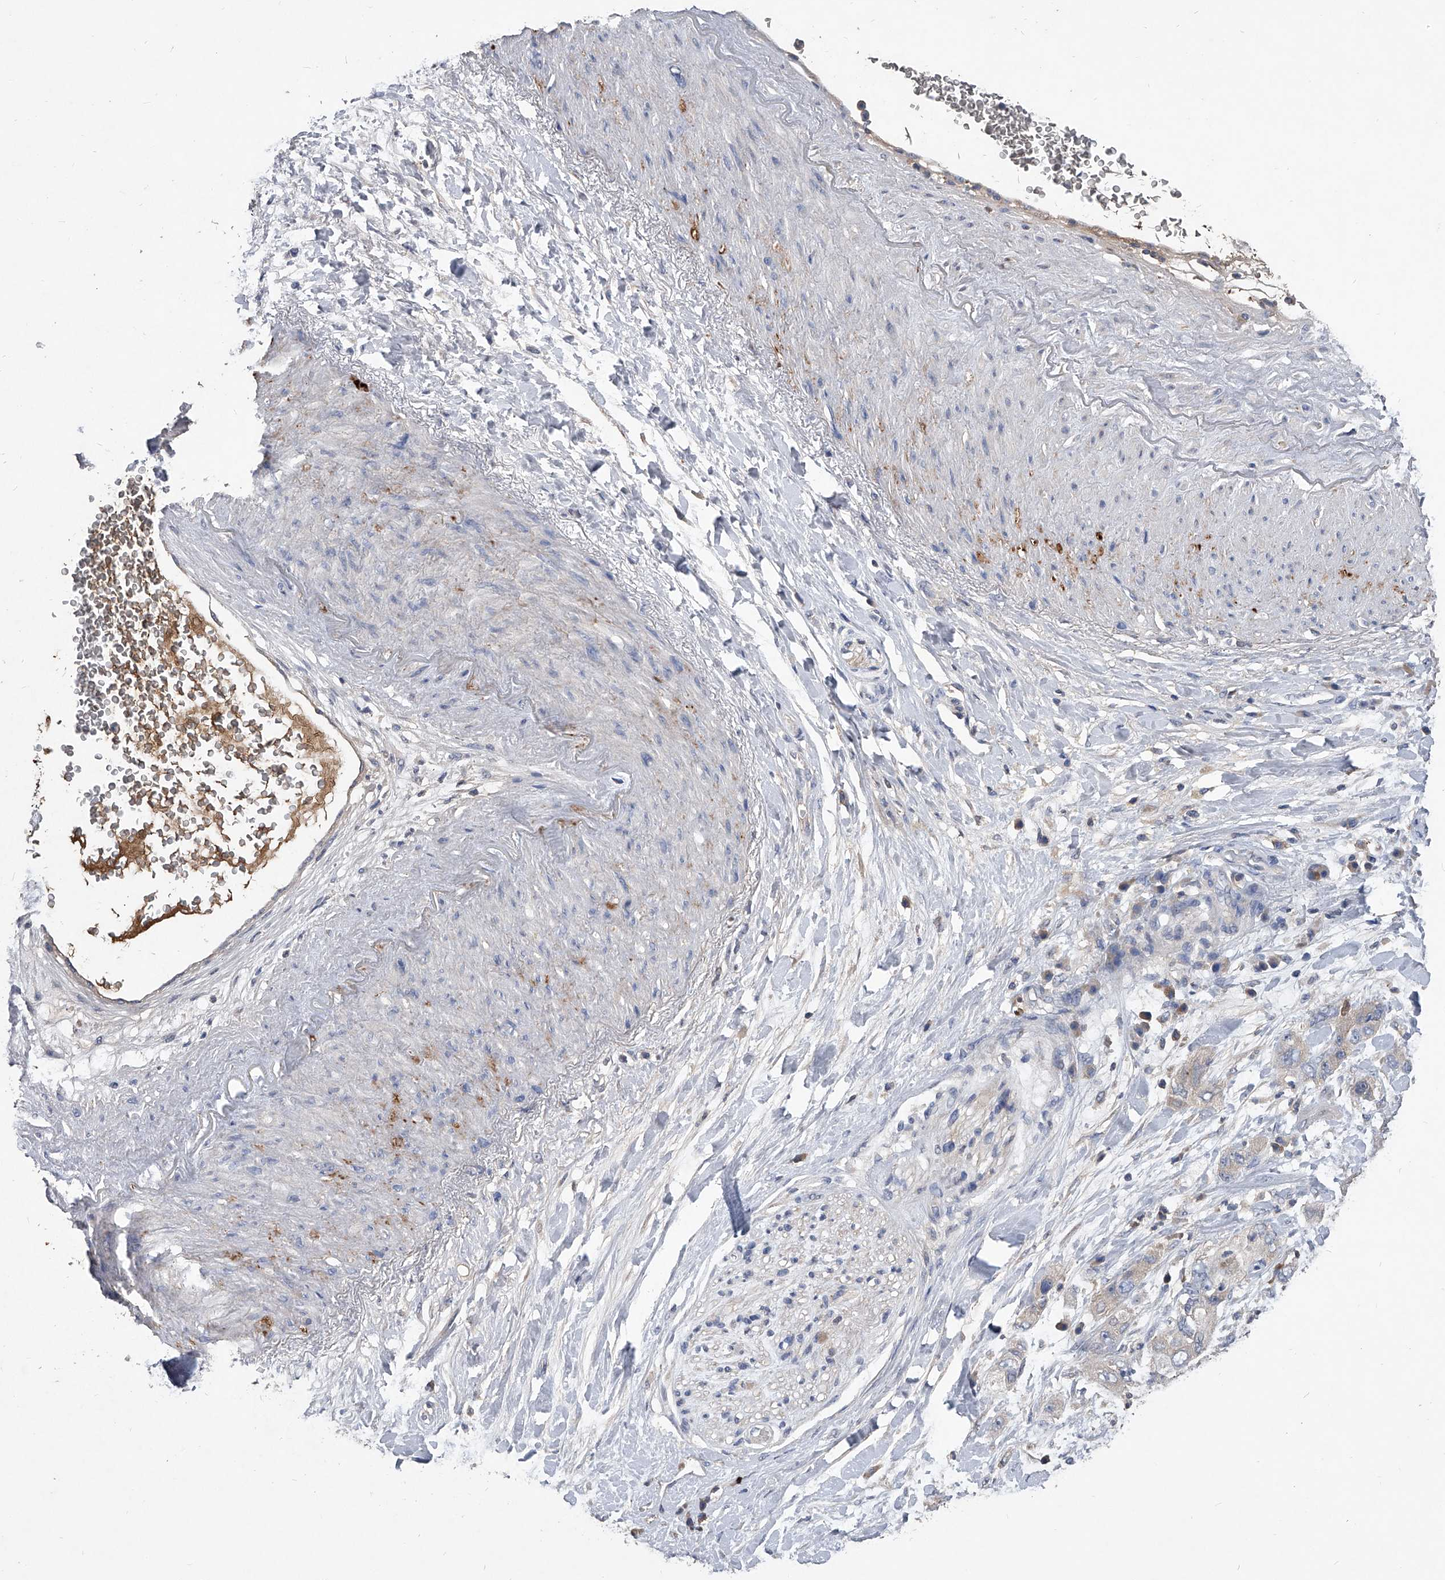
{"staining": {"intensity": "negative", "quantity": "none", "location": "none"}, "tissue": "pancreatic cancer", "cell_type": "Tumor cells", "image_type": "cancer", "snomed": [{"axis": "morphology", "description": "Adenocarcinoma, NOS"}, {"axis": "topography", "description": "Pancreas"}], "caption": "Tumor cells are negative for brown protein staining in pancreatic cancer (adenocarcinoma).", "gene": "C5", "patient": {"sex": "female", "age": 73}}